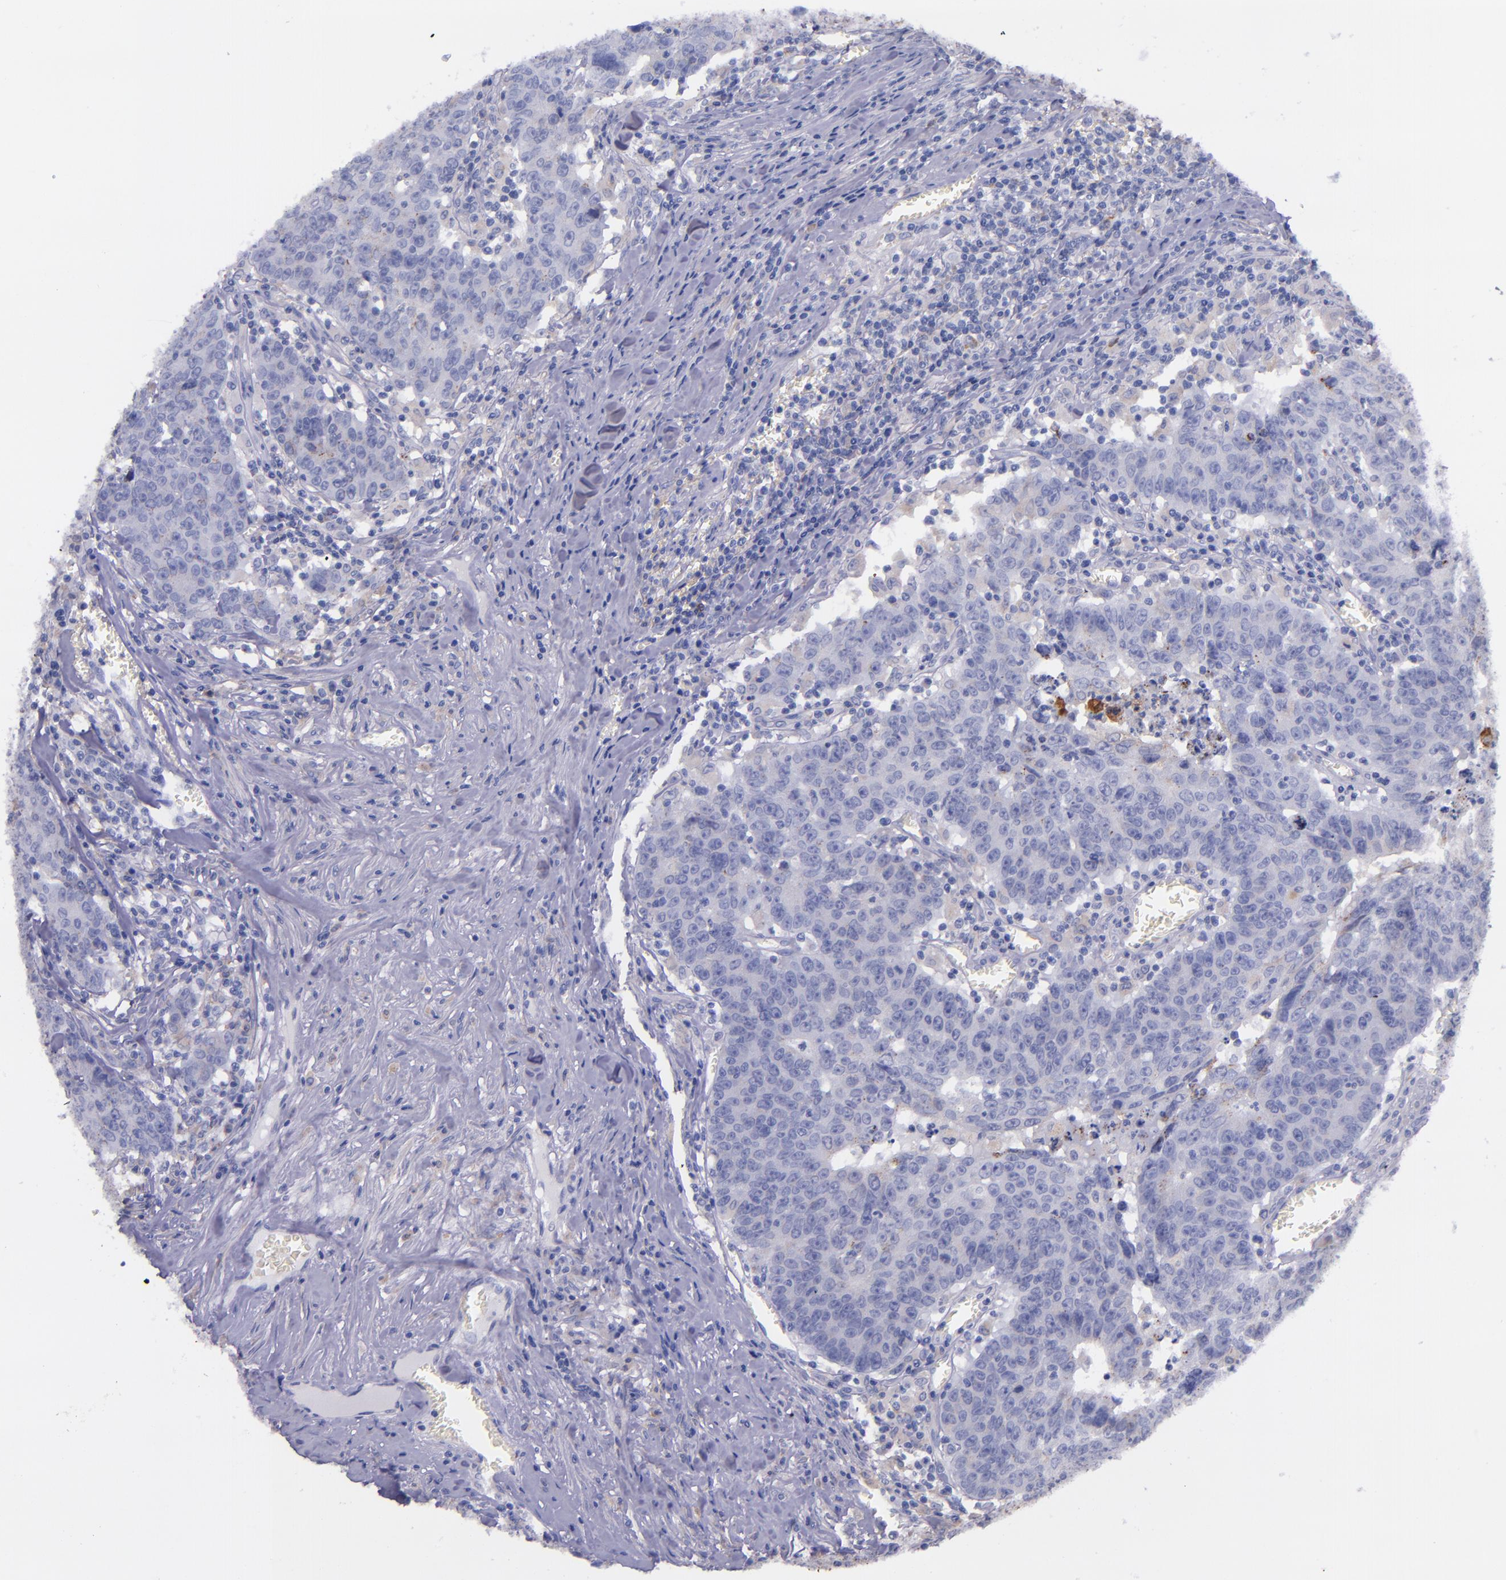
{"staining": {"intensity": "negative", "quantity": "none", "location": "none"}, "tissue": "colorectal cancer", "cell_type": "Tumor cells", "image_type": "cancer", "snomed": [{"axis": "morphology", "description": "Adenocarcinoma, NOS"}, {"axis": "topography", "description": "Colon"}], "caption": "Immunohistochemical staining of adenocarcinoma (colorectal) reveals no significant positivity in tumor cells.", "gene": "IVL", "patient": {"sex": "female", "age": 53}}